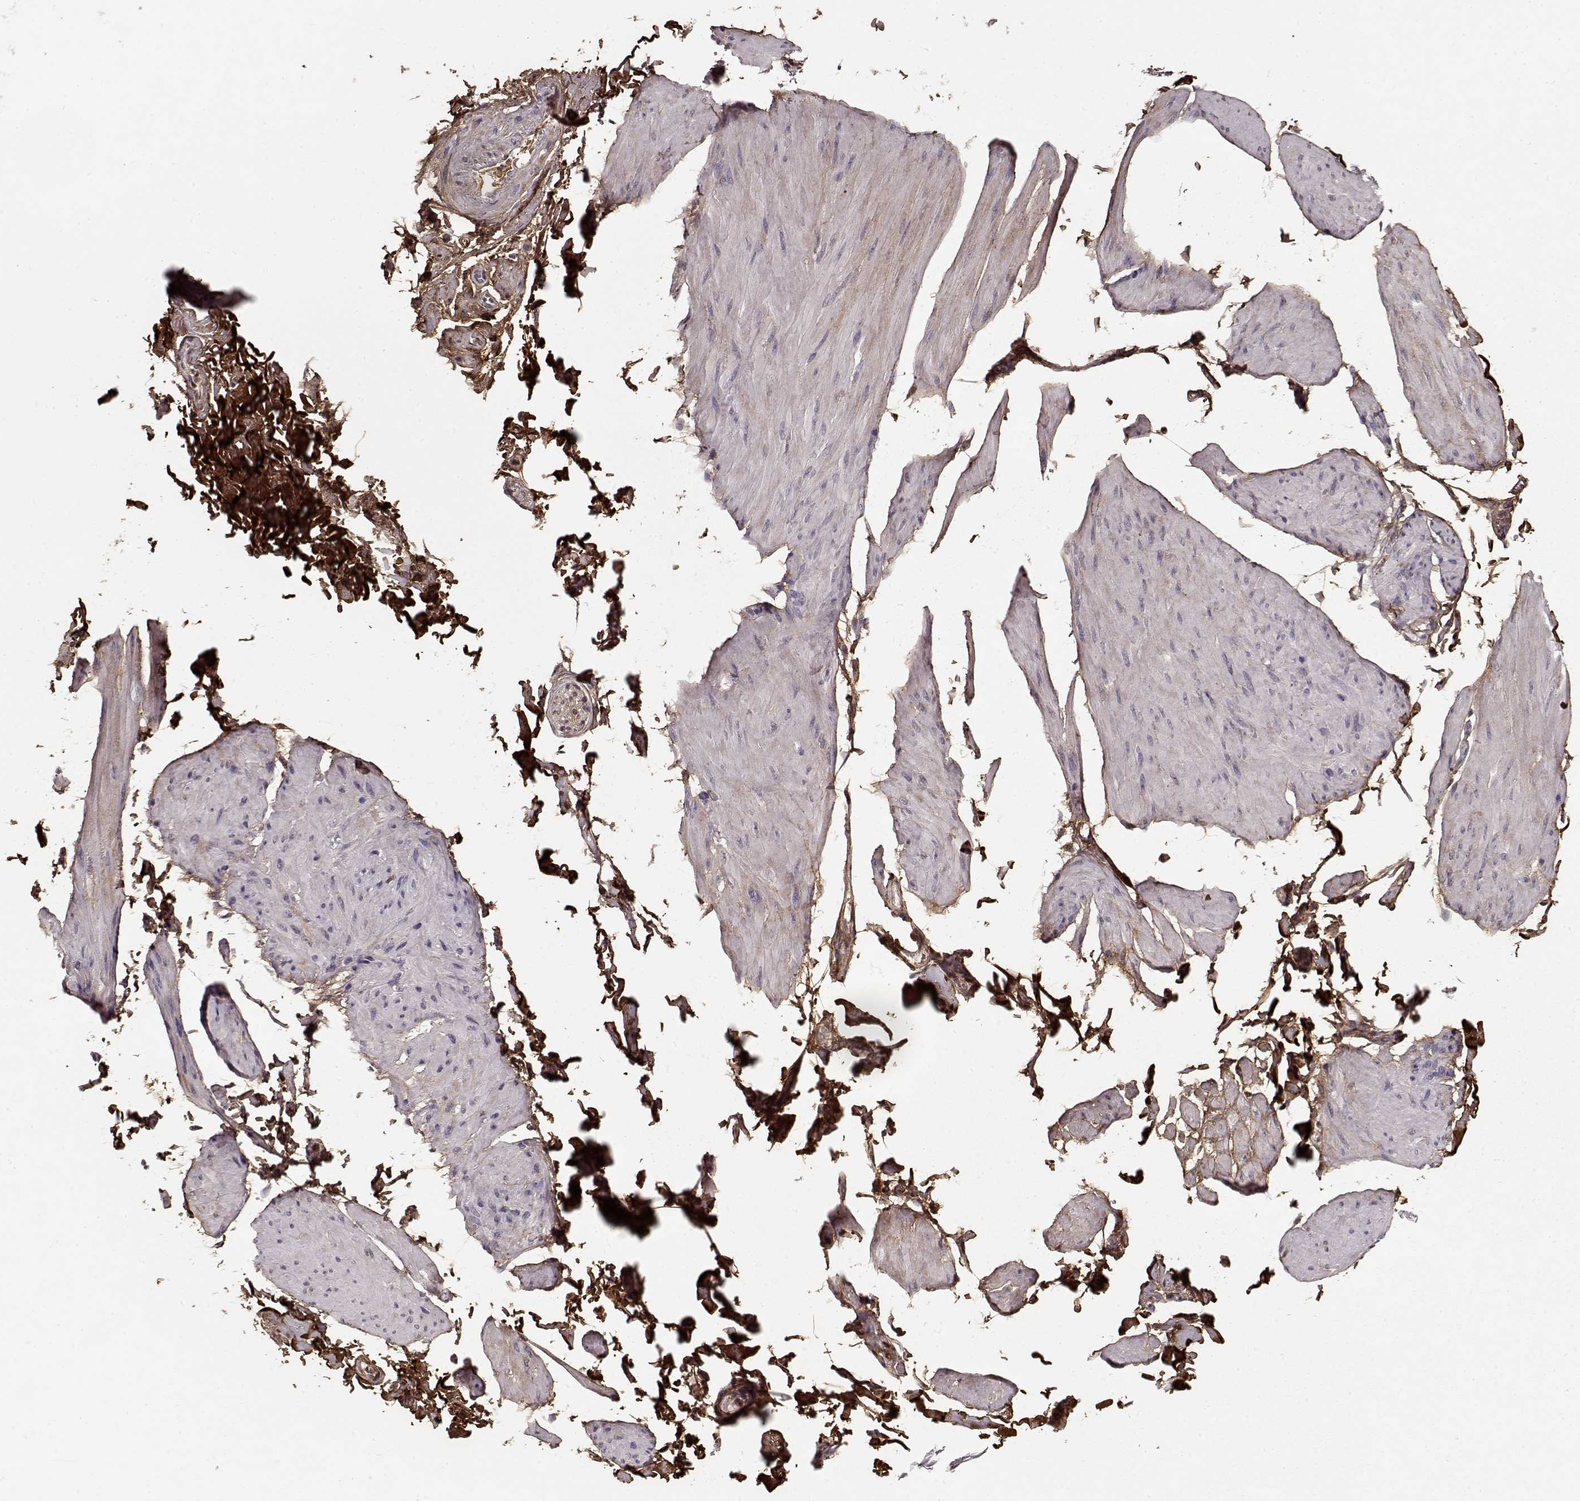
{"staining": {"intensity": "negative", "quantity": "none", "location": "none"}, "tissue": "smooth muscle", "cell_type": "Smooth muscle cells", "image_type": "normal", "snomed": [{"axis": "morphology", "description": "Normal tissue, NOS"}, {"axis": "topography", "description": "Adipose tissue"}, {"axis": "topography", "description": "Smooth muscle"}, {"axis": "topography", "description": "Peripheral nerve tissue"}], "caption": "This micrograph is of benign smooth muscle stained with immunohistochemistry to label a protein in brown with the nuclei are counter-stained blue. There is no positivity in smooth muscle cells. (Brightfield microscopy of DAB IHC at high magnification).", "gene": "LUM", "patient": {"sex": "male", "age": 83}}